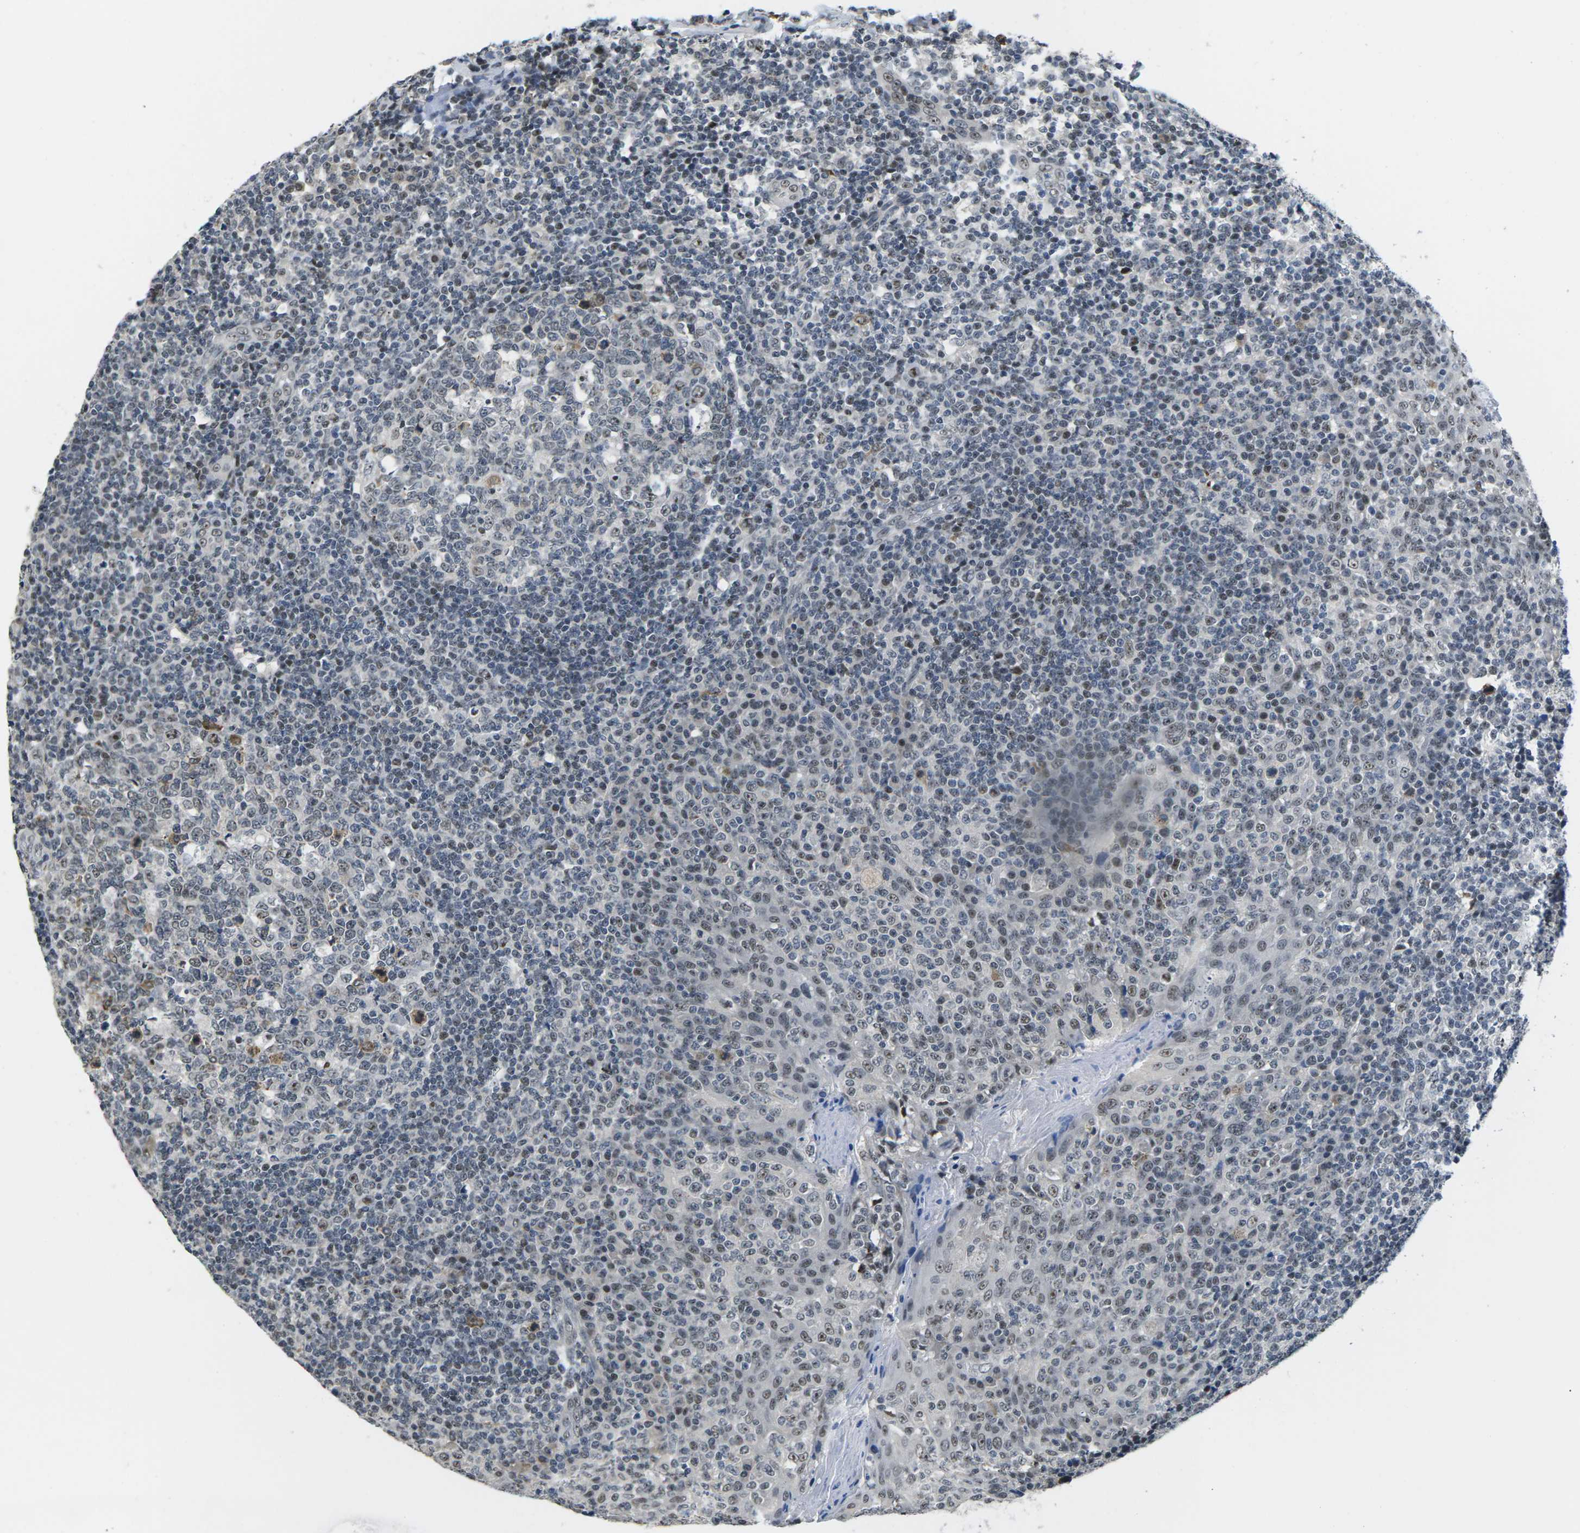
{"staining": {"intensity": "weak", "quantity": "25%-75%", "location": "nuclear"}, "tissue": "tonsil", "cell_type": "Germinal center cells", "image_type": "normal", "snomed": [{"axis": "morphology", "description": "Normal tissue, NOS"}, {"axis": "topography", "description": "Tonsil"}], "caption": "Protein staining exhibits weak nuclear staining in about 25%-75% of germinal center cells in normal tonsil.", "gene": "NSRP1", "patient": {"sex": "female", "age": 19}}